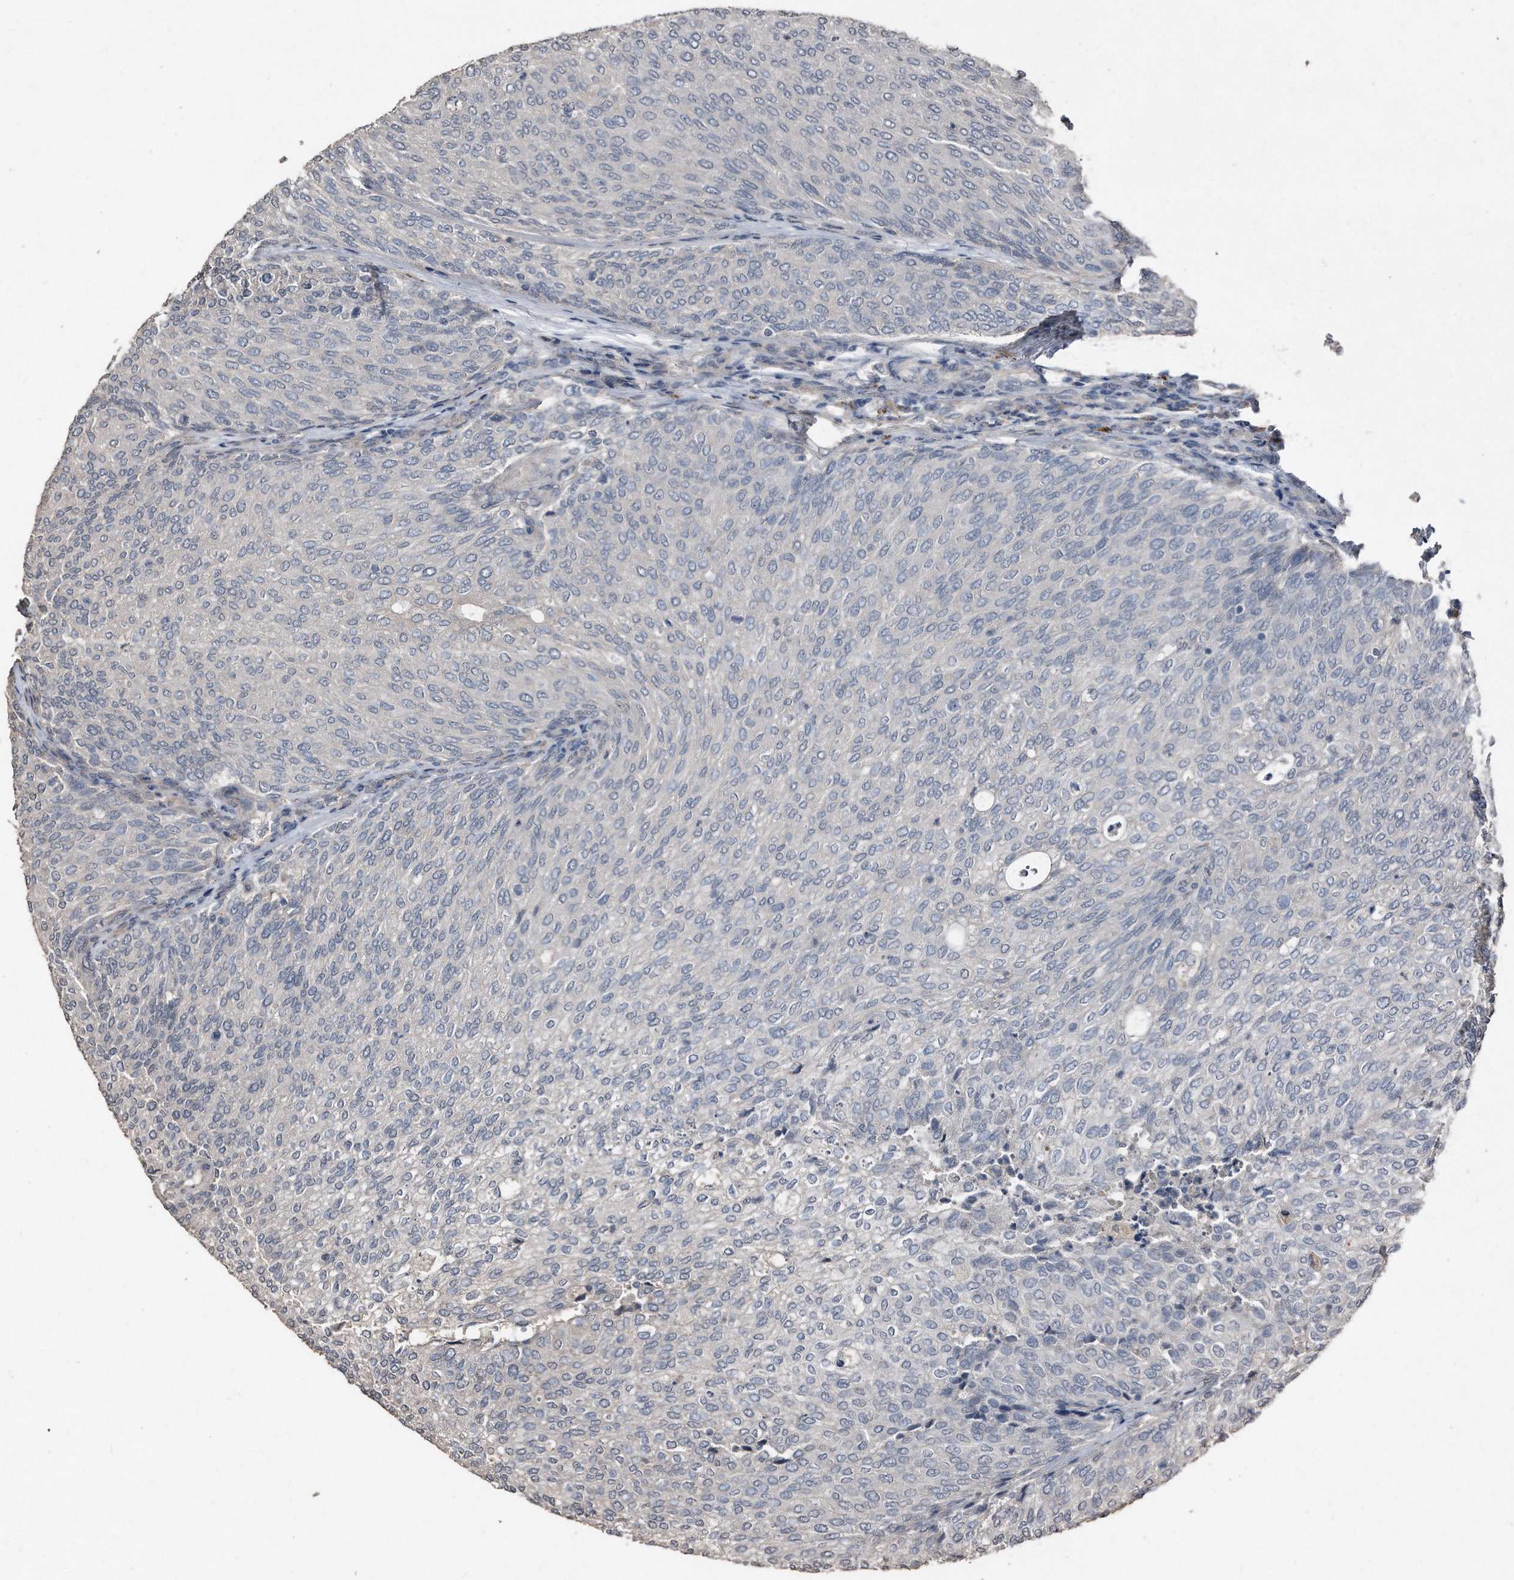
{"staining": {"intensity": "negative", "quantity": "none", "location": "none"}, "tissue": "urothelial cancer", "cell_type": "Tumor cells", "image_type": "cancer", "snomed": [{"axis": "morphology", "description": "Urothelial carcinoma, Low grade"}, {"axis": "topography", "description": "Urinary bladder"}], "caption": "There is no significant positivity in tumor cells of urothelial cancer.", "gene": "ANKRD10", "patient": {"sex": "female", "age": 79}}